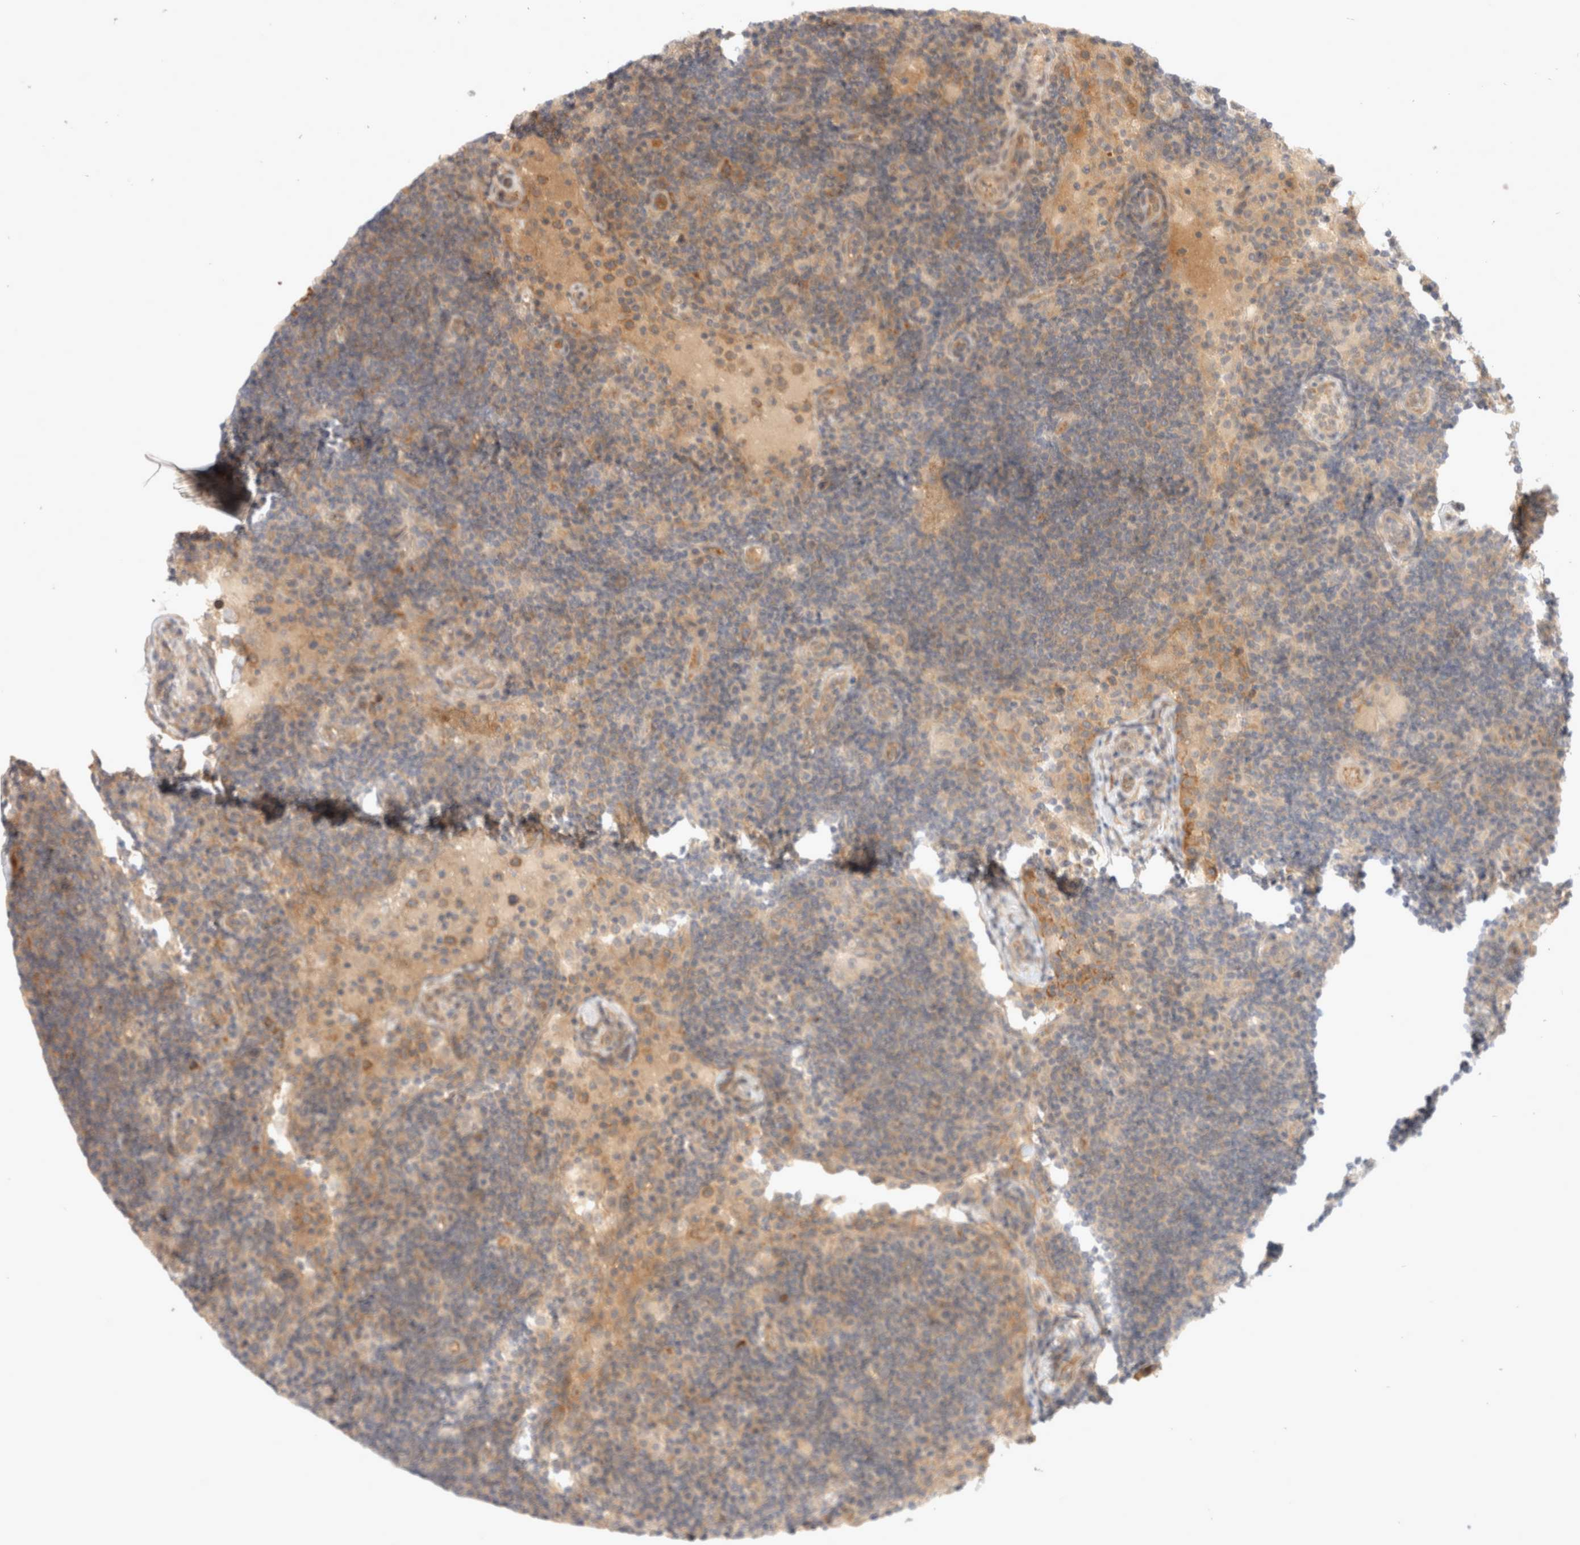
{"staining": {"intensity": "moderate", "quantity": ">75%", "location": "cytoplasmic/membranous"}, "tissue": "lymph node", "cell_type": "Germinal center cells", "image_type": "normal", "snomed": [{"axis": "morphology", "description": "Normal tissue, NOS"}, {"axis": "topography", "description": "Lymph node"}], "caption": "Protein expression analysis of unremarkable lymph node shows moderate cytoplasmic/membranous staining in approximately >75% of germinal center cells.", "gene": "EIF4G3", "patient": {"sex": "female", "age": 53}}